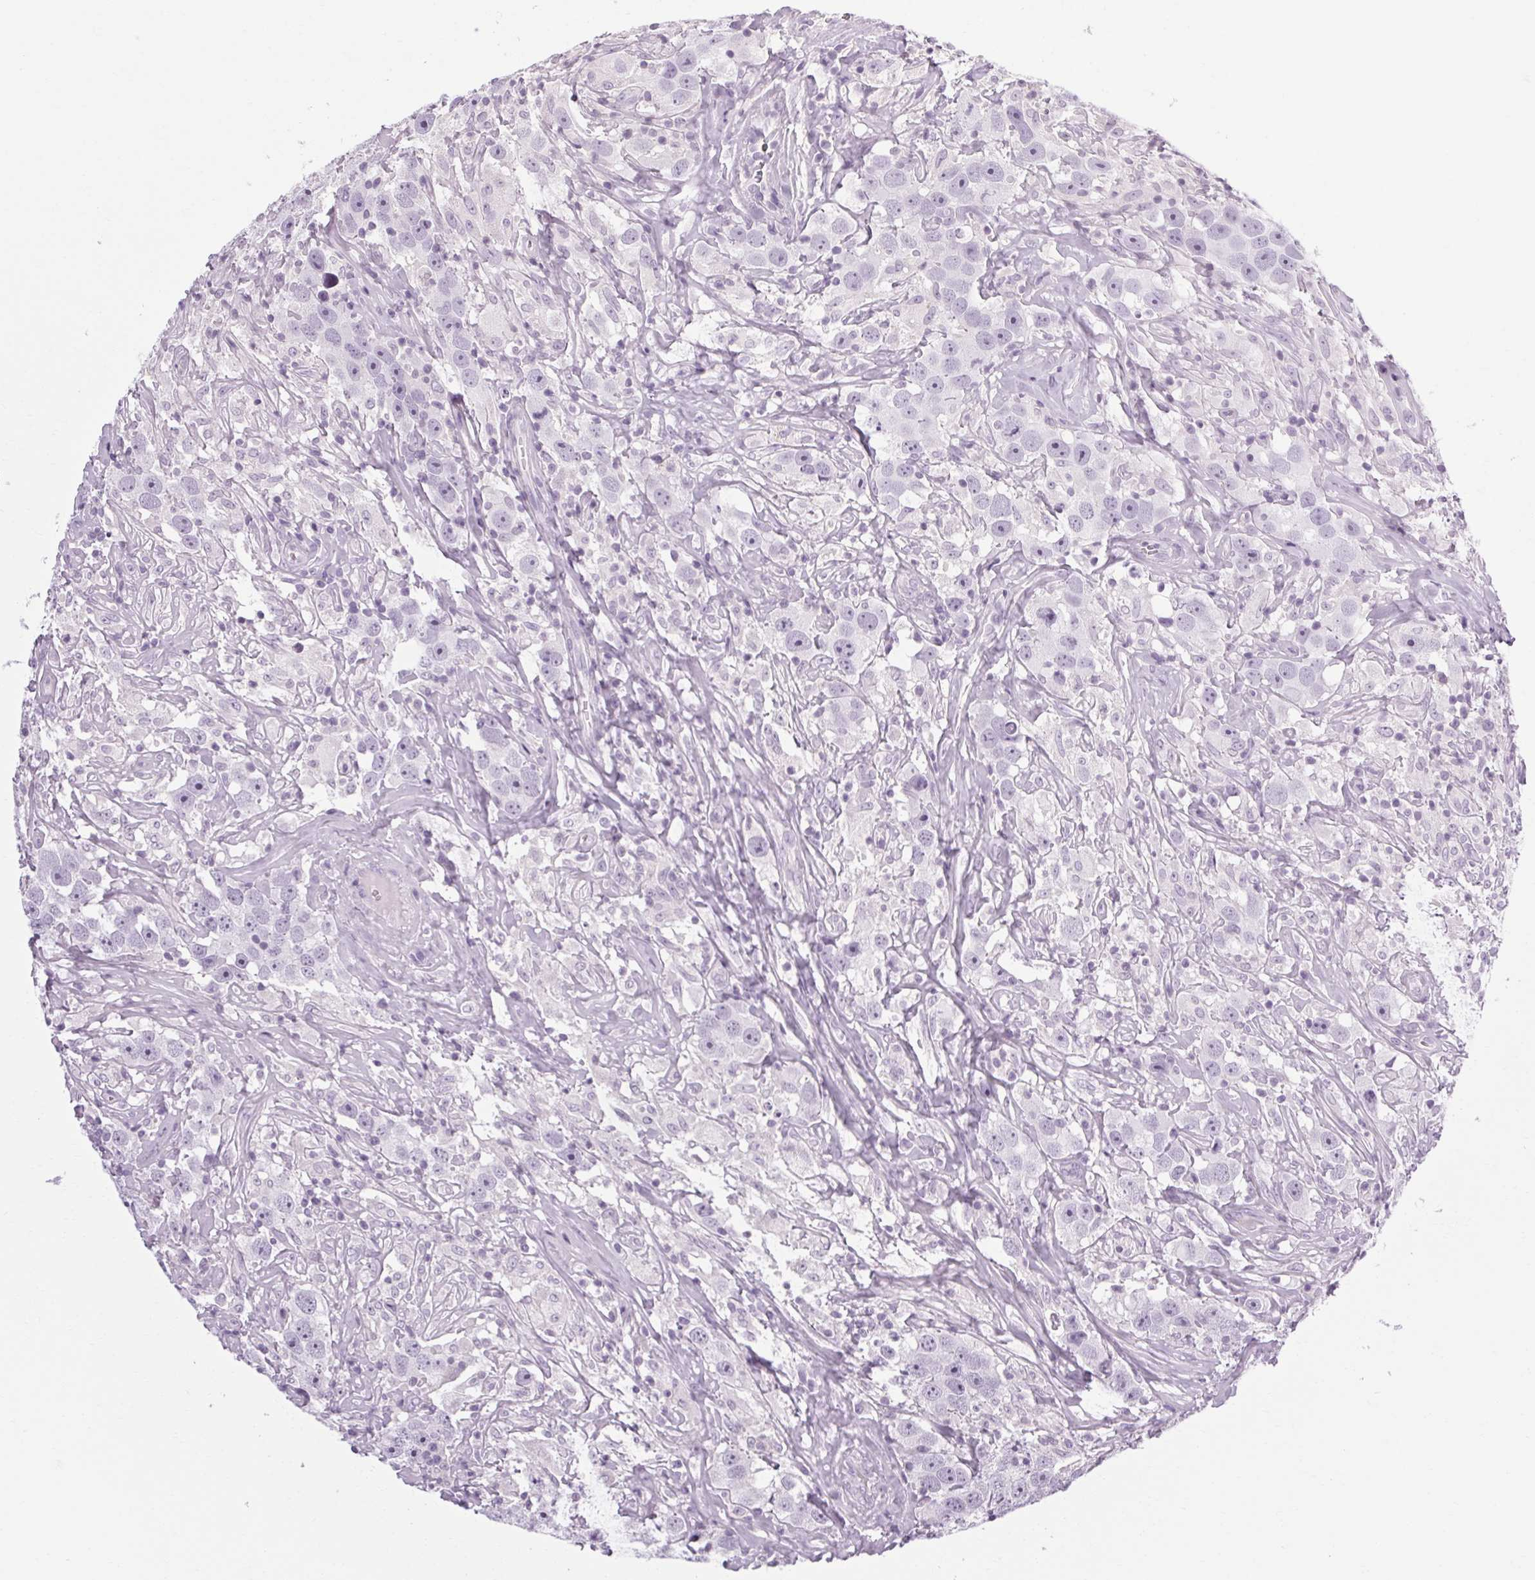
{"staining": {"intensity": "negative", "quantity": "none", "location": "none"}, "tissue": "testis cancer", "cell_type": "Tumor cells", "image_type": "cancer", "snomed": [{"axis": "morphology", "description": "Seminoma, NOS"}, {"axis": "topography", "description": "Testis"}], "caption": "Immunohistochemistry histopathology image of testis cancer stained for a protein (brown), which shows no staining in tumor cells. The staining is performed using DAB (3,3'-diaminobenzidine) brown chromogen with nuclei counter-stained in using hematoxylin.", "gene": "POMC", "patient": {"sex": "male", "age": 49}}